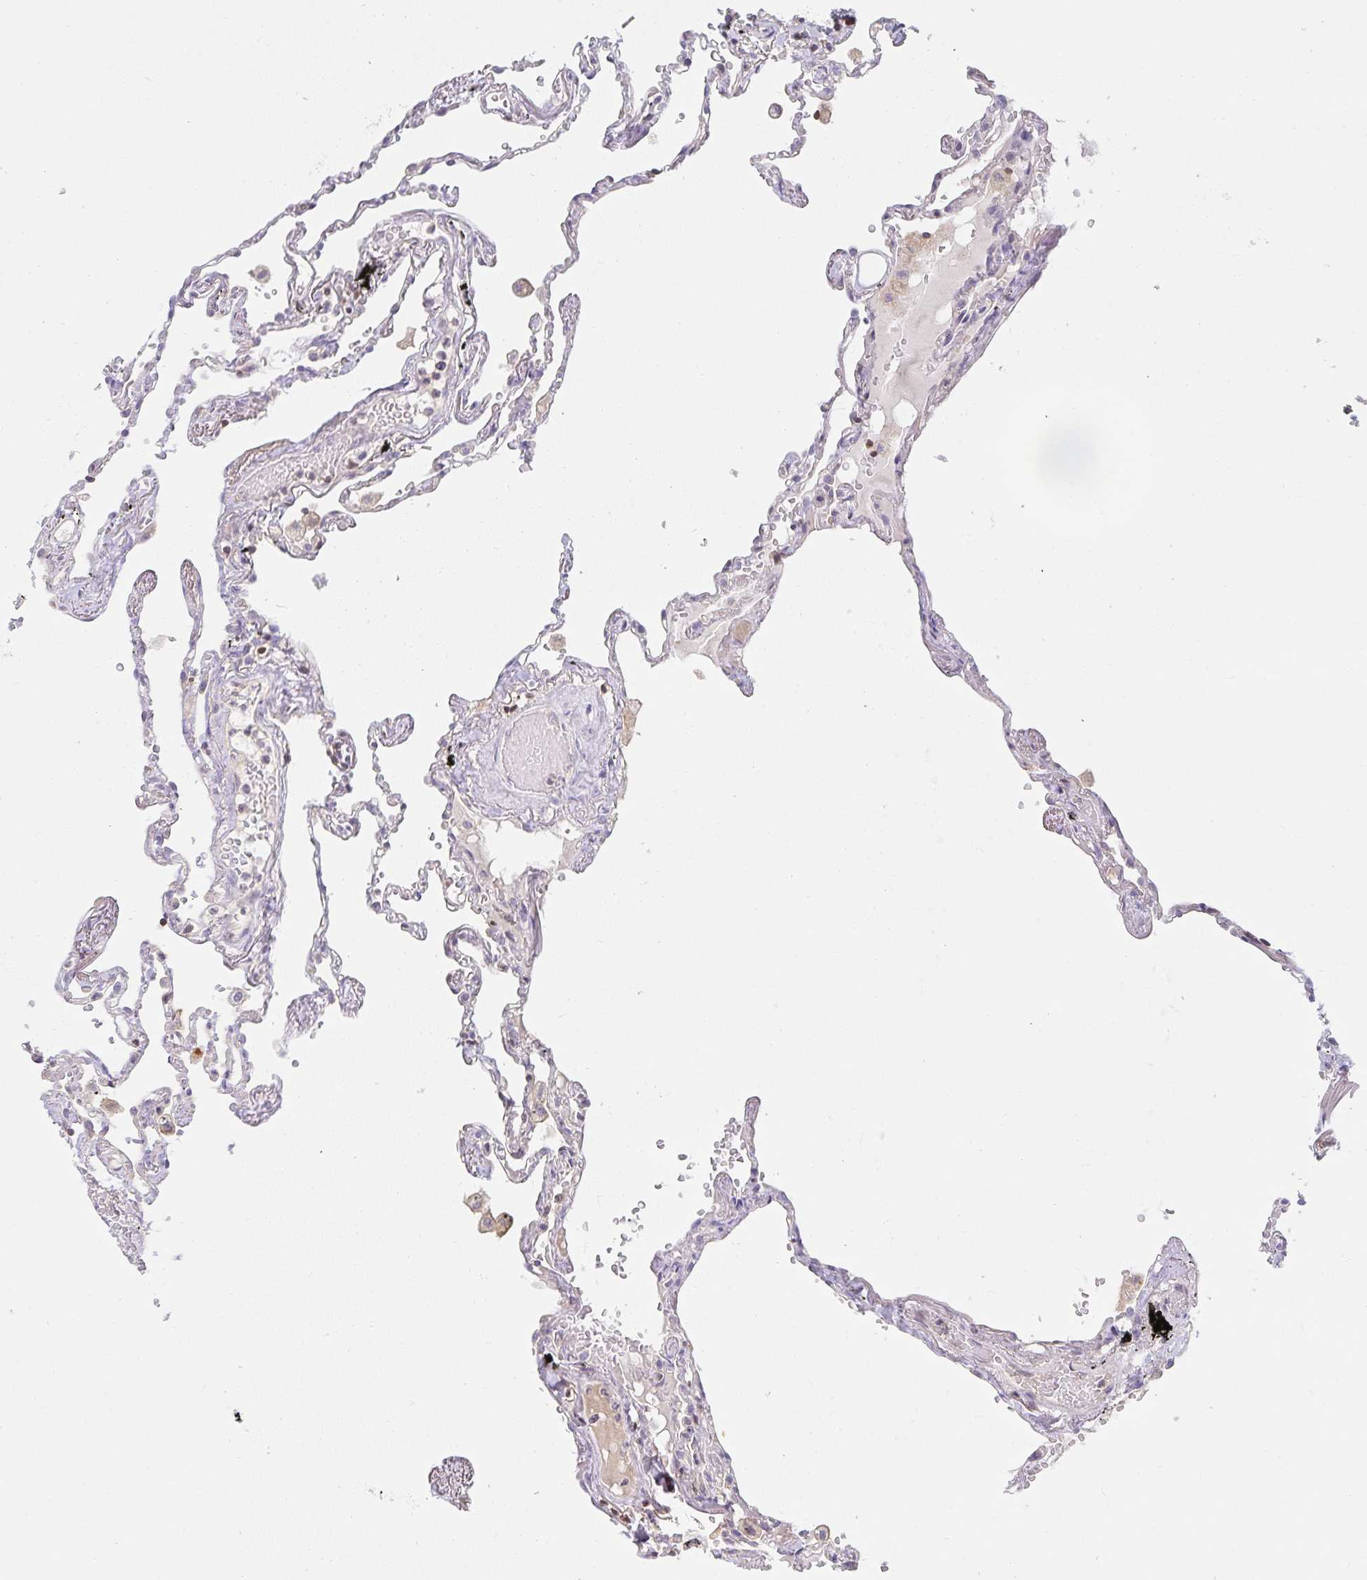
{"staining": {"intensity": "negative", "quantity": "none", "location": "none"}, "tissue": "lung", "cell_type": "Alveolar cells", "image_type": "normal", "snomed": [{"axis": "morphology", "description": "Normal tissue, NOS"}, {"axis": "topography", "description": "Lung"}], "caption": "A histopathology image of human lung is negative for staining in alveolar cells. (IHC, brightfield microscopy, high magnification).", "gene": "GATA3", "patient": {"sex": "female", "age": 67}}